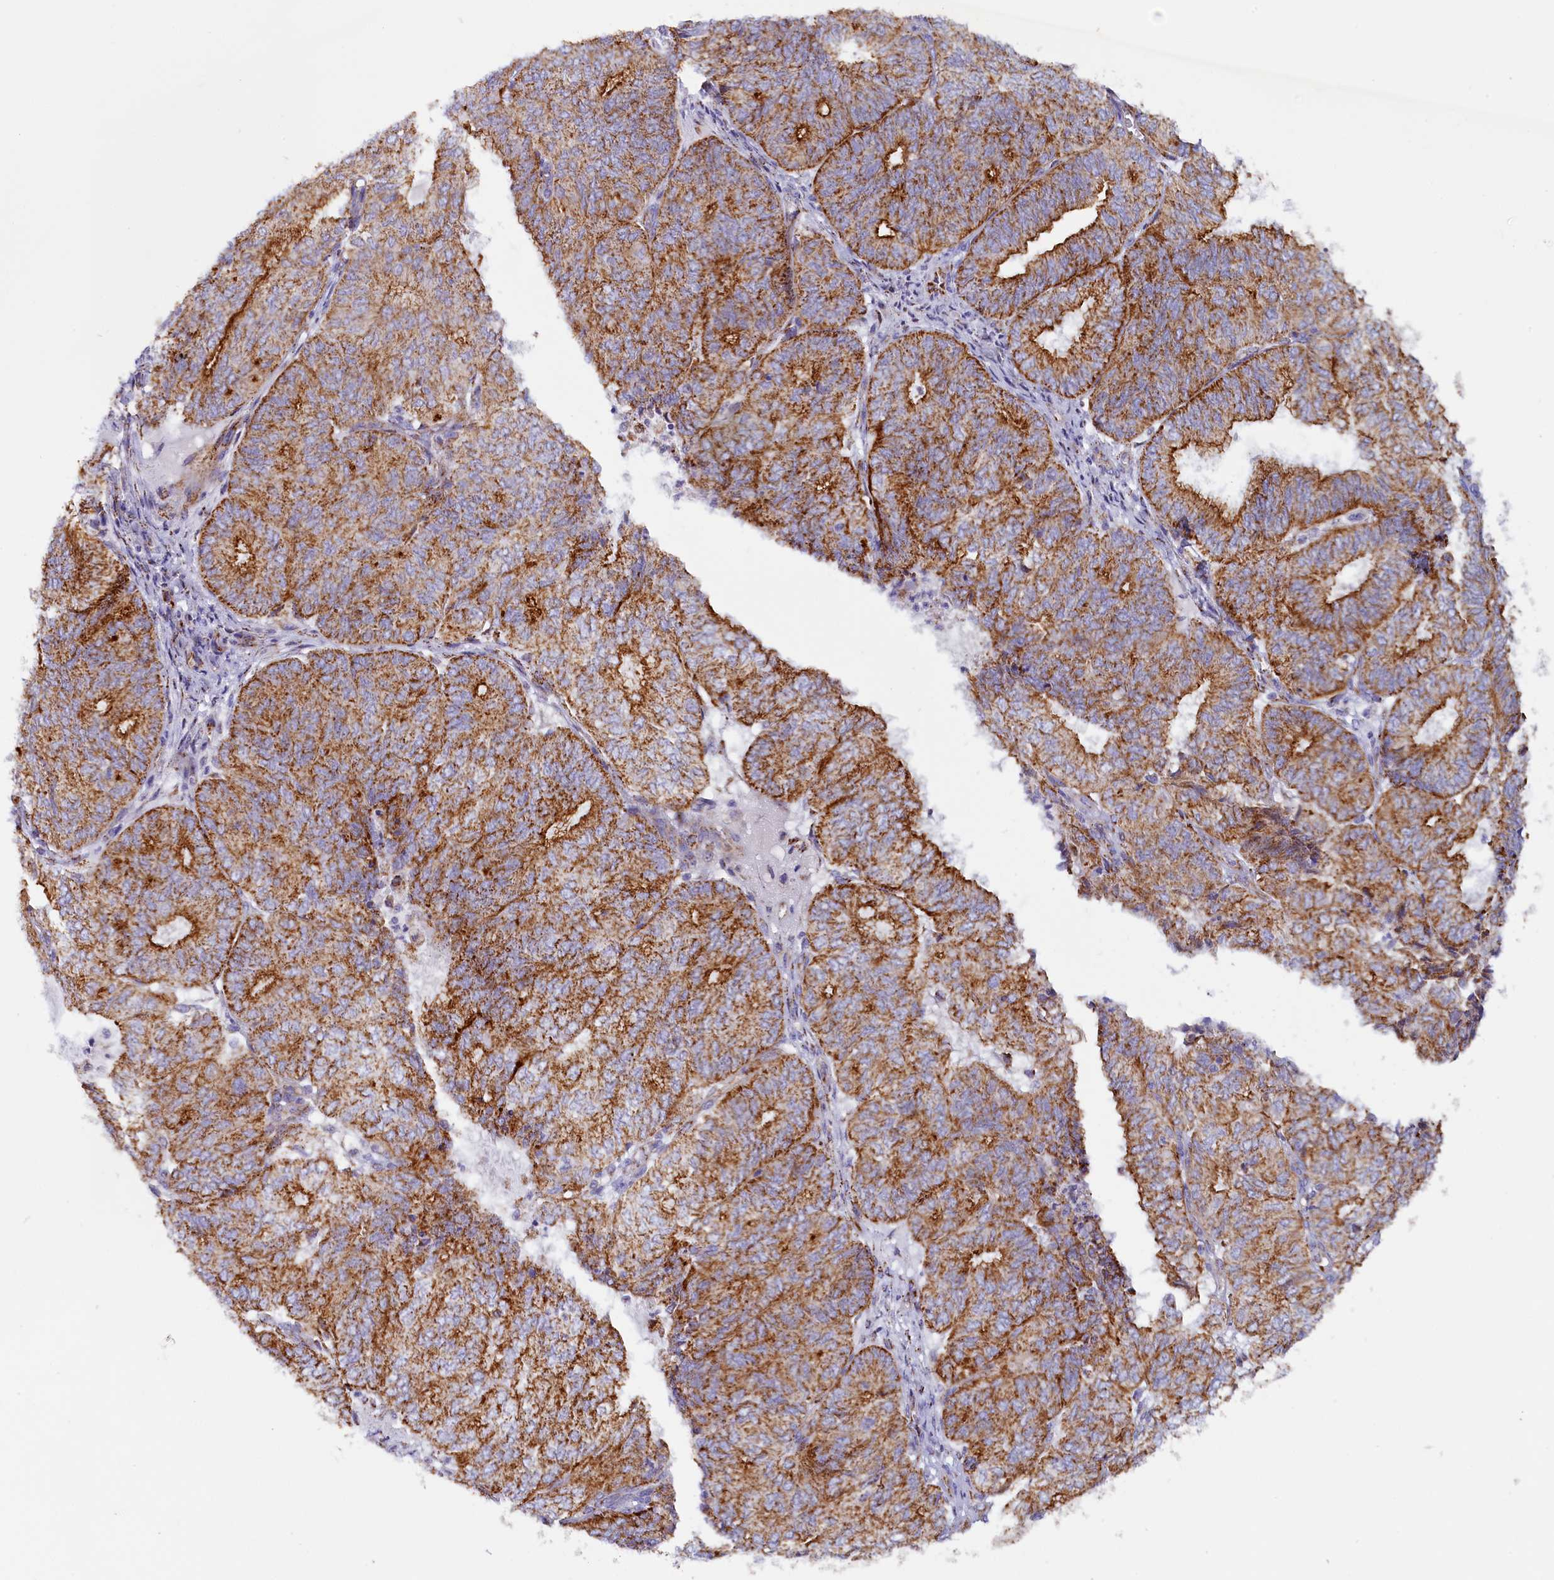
{"staining": {"intensity": "strong", "quantity": ">75%", "location": "cytoplasmic/membranous"}, "tissue": "endometrial cancer", "cell_type": "Tumor cells", "image_type": "cancer", "snomed": [{"axis": "morphology", "description": "Adenocarcinoma, NOS"}, {"axis": "topography", "description": "Uterus"}], "caption": "Immunohistochemistry (IHC) of endometrial adenocarcinoma demonstrates high levels of strong cytoplasmic/membranous positivity in approximately >75% of tumor cells.", "gene": "AKTIP", "patient": {"sex": "female", "age": 60}}